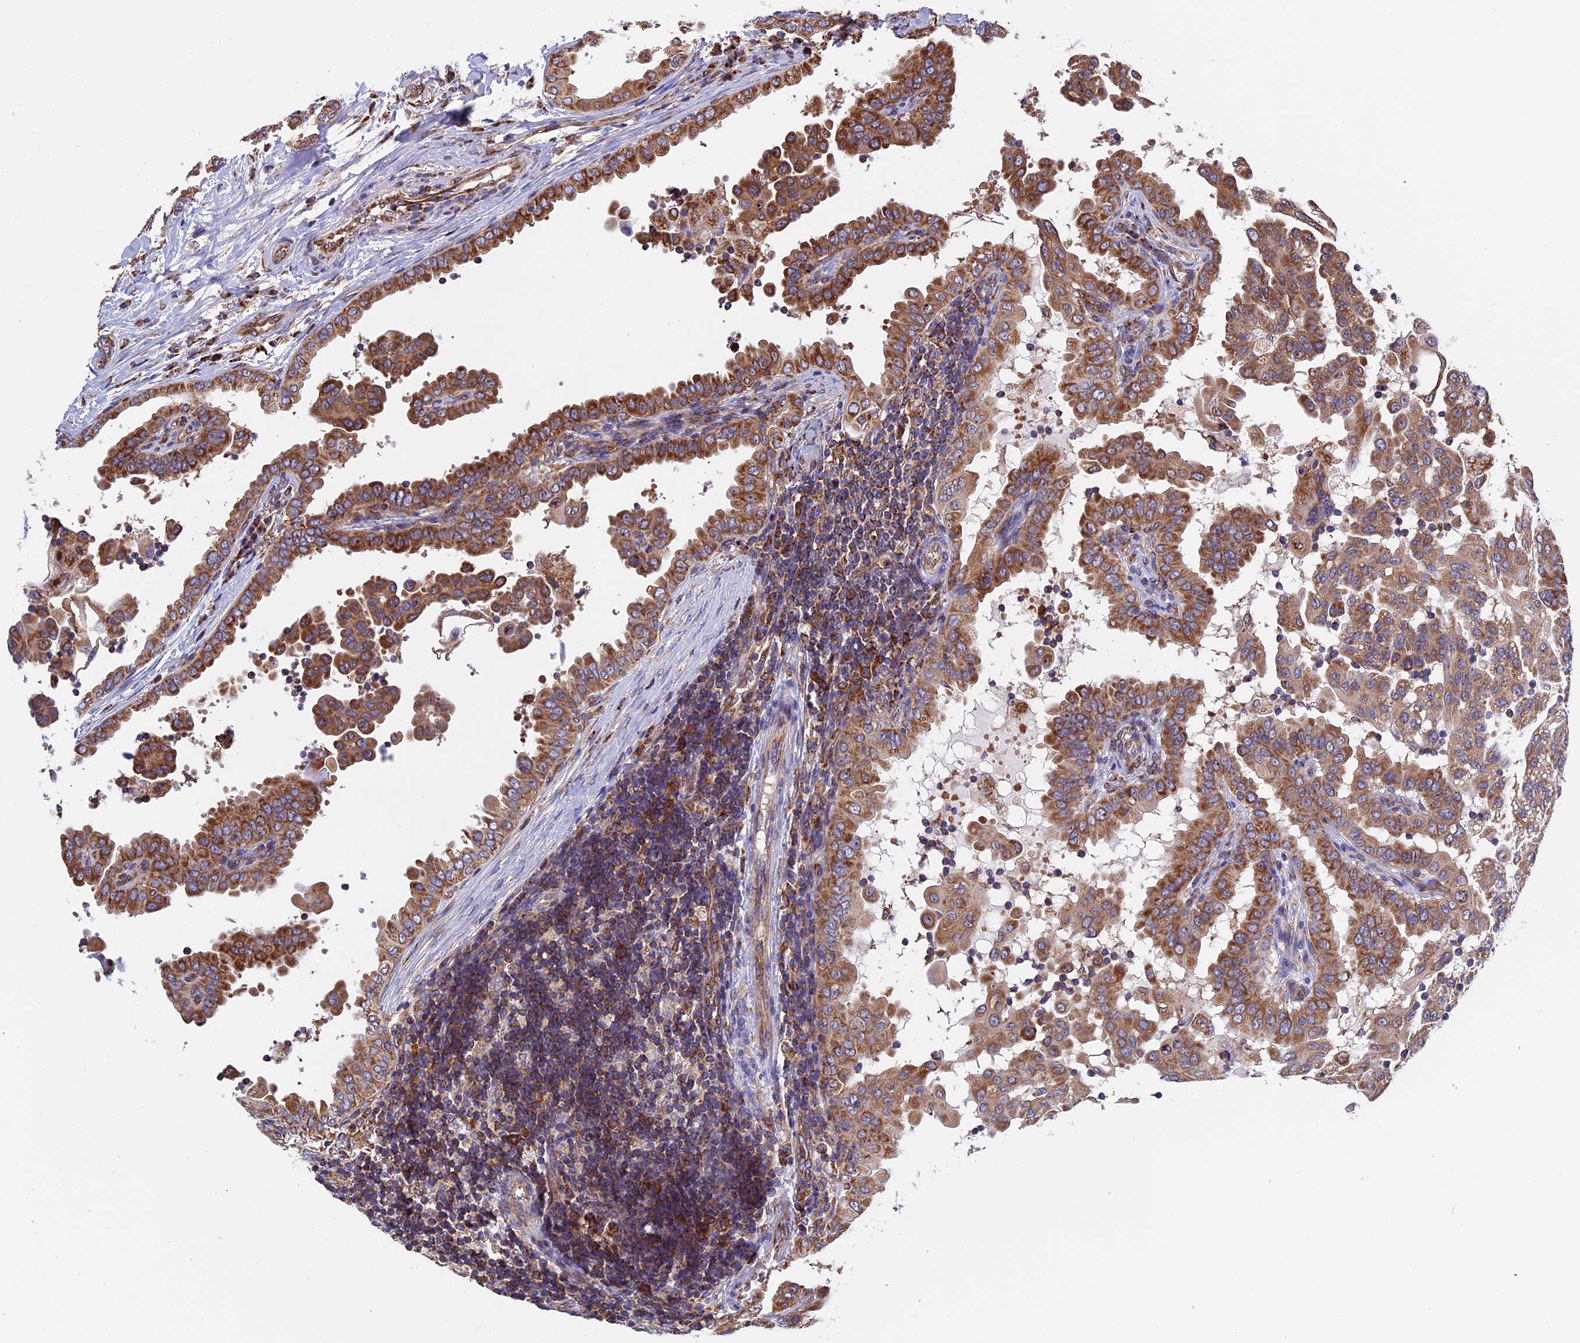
{"staining": {"intensity": "moderate", "quantity": ">75%", "location": "cytoplasmic/membranous"}, "tissue": "thyroid cancer", "cell_type": "Tumor cells", "image_type": "cancer", "snomed": [{"axis": "morphology", "description": "Papillary adenocarcinoma, NOS"}, {"axis": "topography", "description": "Thyroid gland"}], "caption": "Tumor cells show medium levels of moderate cytoplasmic/membranous staining in approximately >75% of cells in human thyroid papillary adenocarcinoma.", "gene": "SLC9A5", "patient": {"sex": "male", "age": 33}}